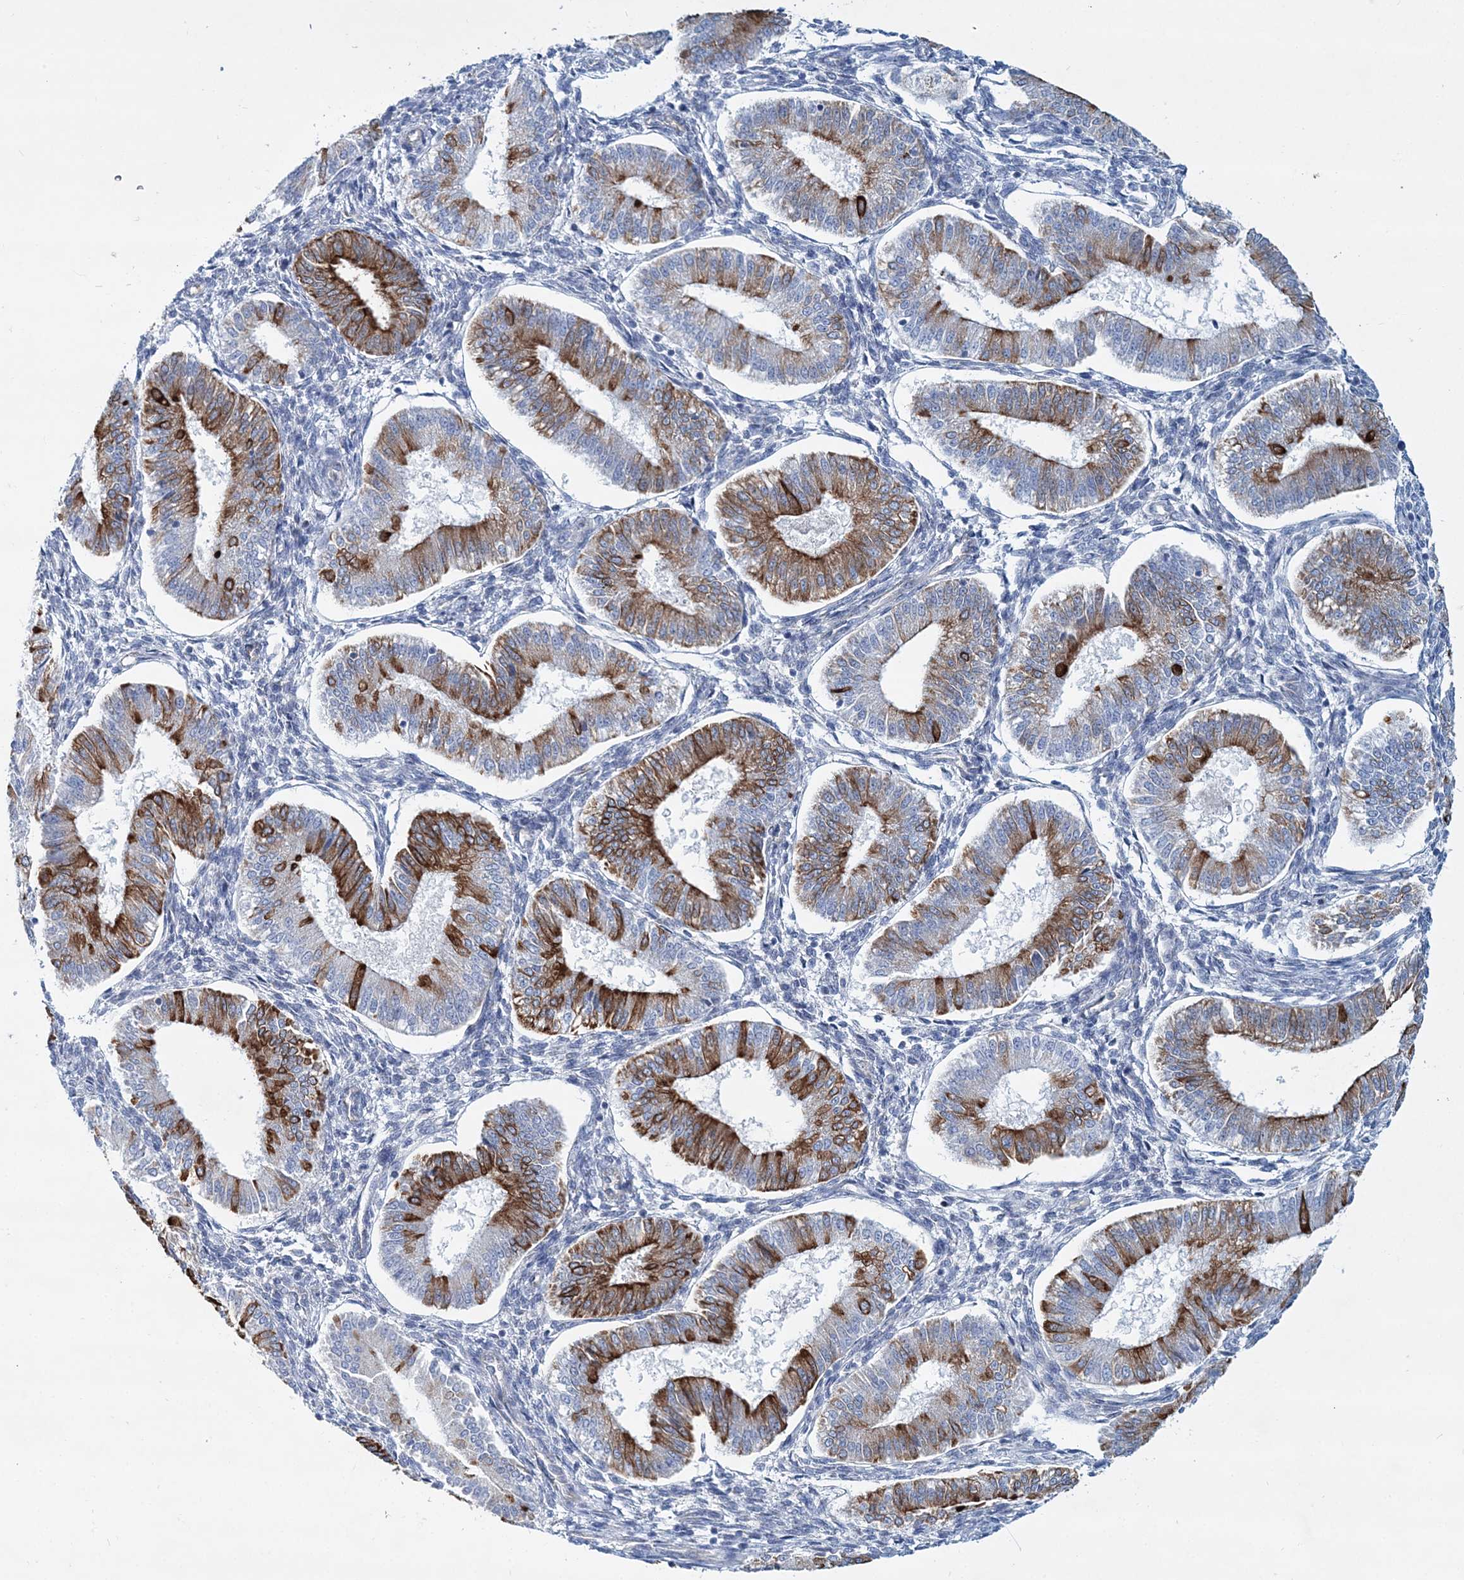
{"staining": {"intensity": "negative", "quantity": "none", "location": "none"}, "tissue": "endometrium", "cell_type": "Cells in endometrial stroma", "image_type": "normal", "snomed": [{"axis": "morphology", "description": "Normal tissue, NOS"}, {"axis": "topography", "description": "Endometrium"}], "caption": "Immunohistochemistry (IHC) histopathology image of unremarkable endometrium stained for a protein (brown), which displays no expression in cells in endometrial stroma.", "gene": "ADGRL1", "patient": {"sex": "female", "age": 39}}